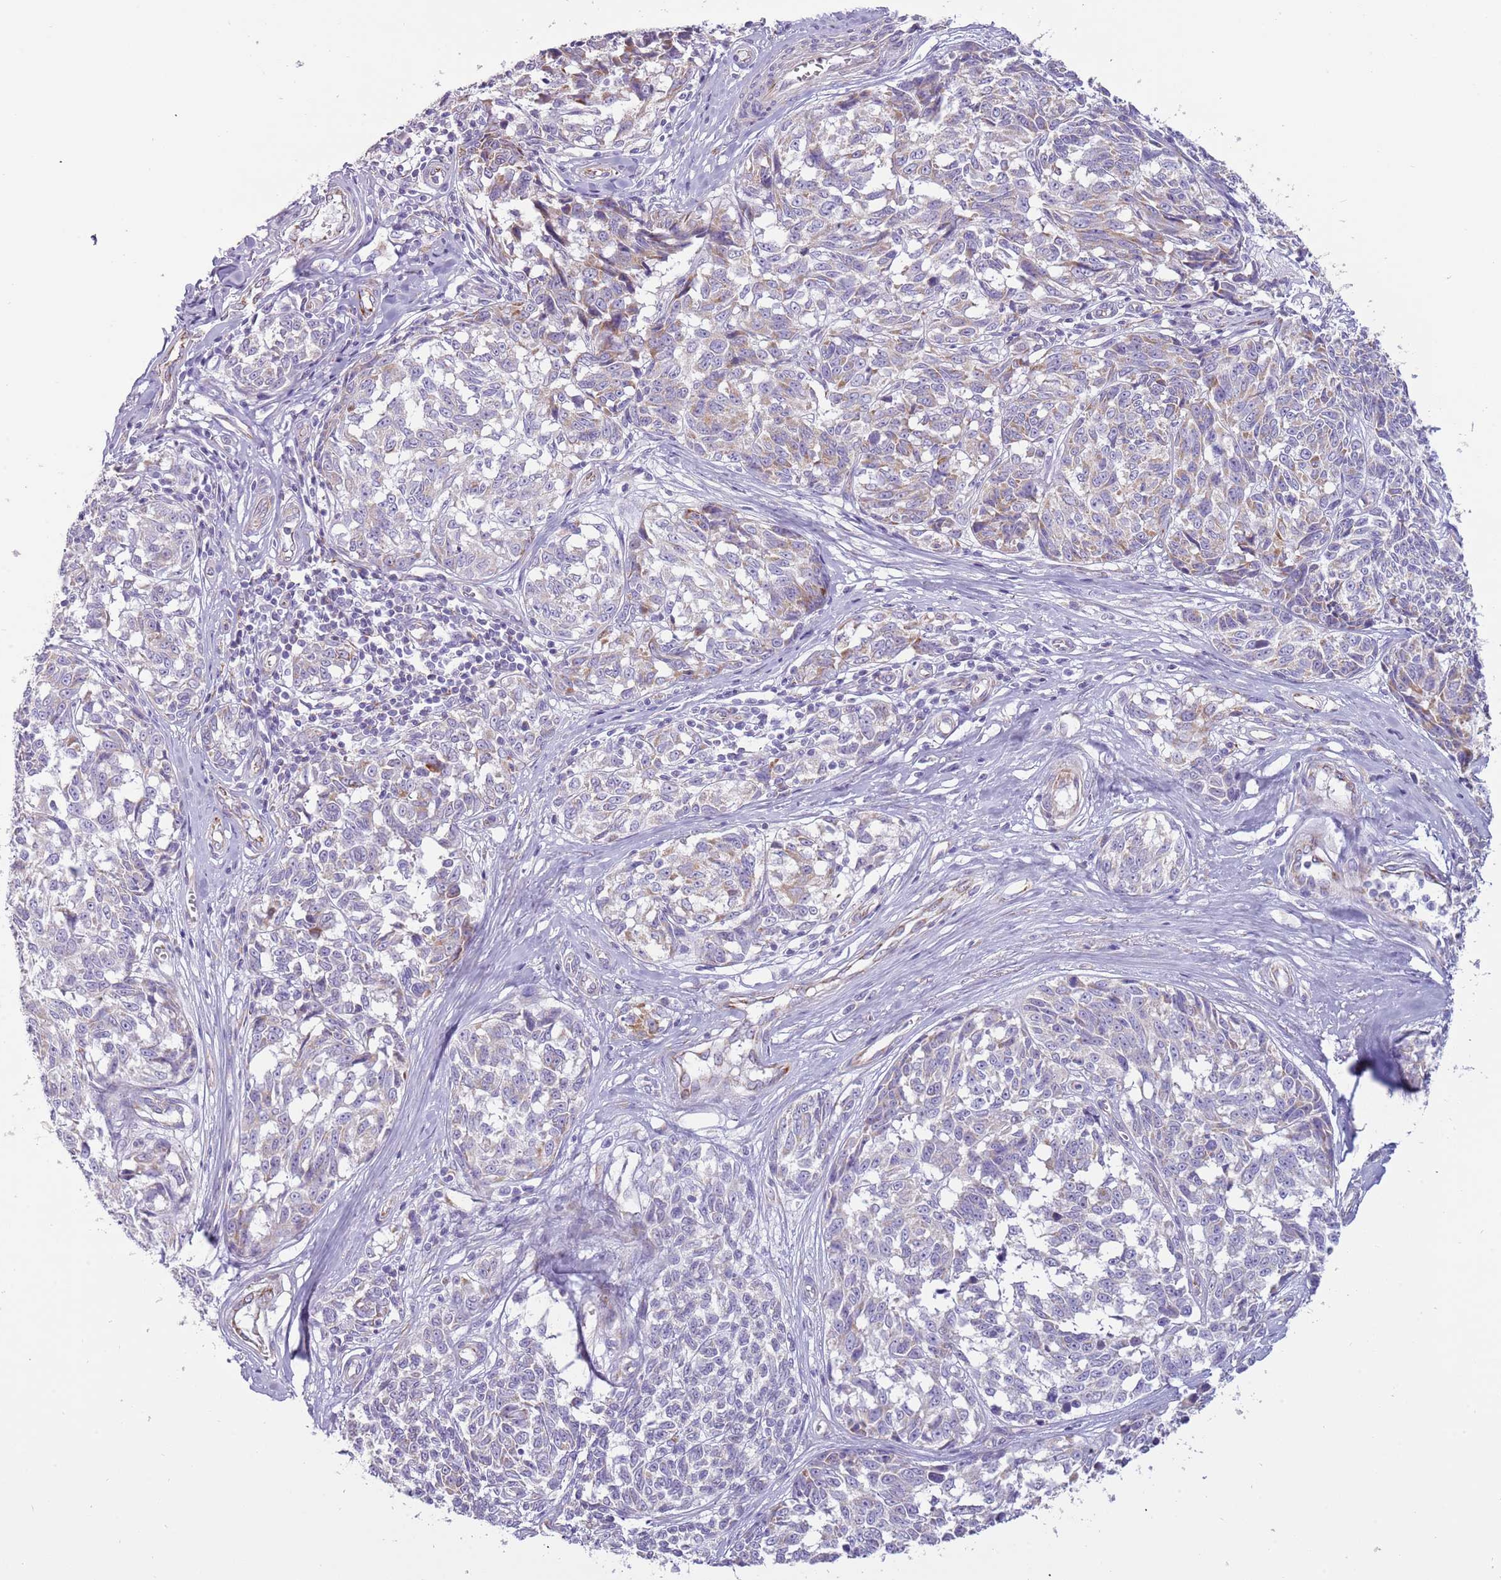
{"staining": {"intensity": "moderate", "quantity": "25%-75%", "location": "cytoplasmic/membranous"}, "tissue": "melanoma", "cell_type": "Tumor cells", "image_type": "cancer", "snomed": [{"axis": "morphology", "description": "Normal tissue, NOS"}, {"axis": "morphology", "description": "Malignant melanoma, NOS"}, {"axis": "topography", "description": "Skin"}], "caption": "Protein expression analysis of human malignant melanoma reveals moderate cytoplasmic/membranous expression in approximately 25%-75% of tumor cells. The protein of interest is shown in brown color, while the nuclei are stained blue.", "gene": "RNF222", "patient": {"sex": "female", "age": 64}}